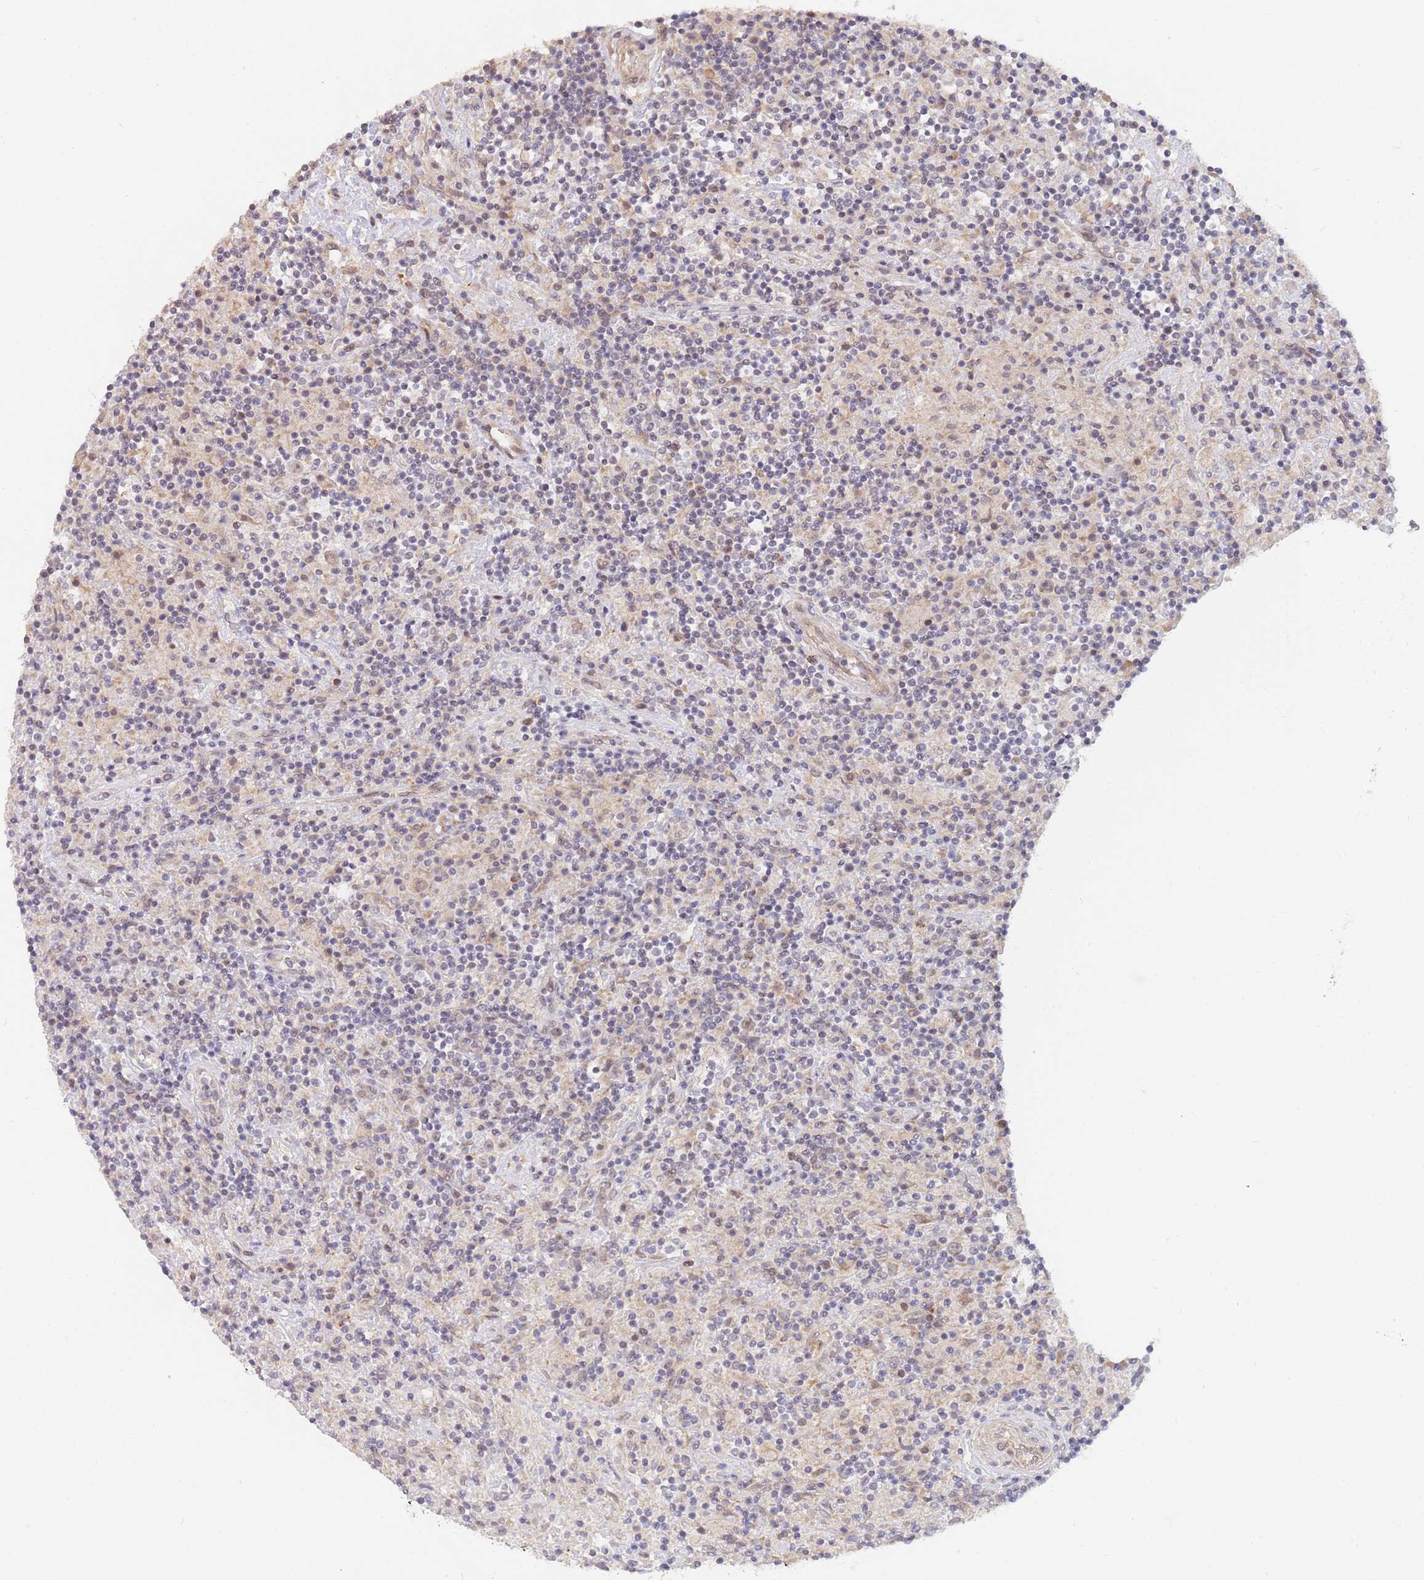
{"staining": {"intensity": "negative", "quantity": "none", "location": "none"}, "tissue": "lymphoma", "cell_type": "Tumor cells", "image_type": "cancer", "snomed": [{"axis": "morphology", "description": "Hodgkin's disease, NOS"}, {"axis": "topography", "description": "Lymph node"}], "caption": "This is an immunohistochemistry (IHC) photomicrograph of Hodgkin's disease. There is no positivity in tumor cells.", "gene": "UQCC3", "patient": {"sex": "male", "age": 70}}